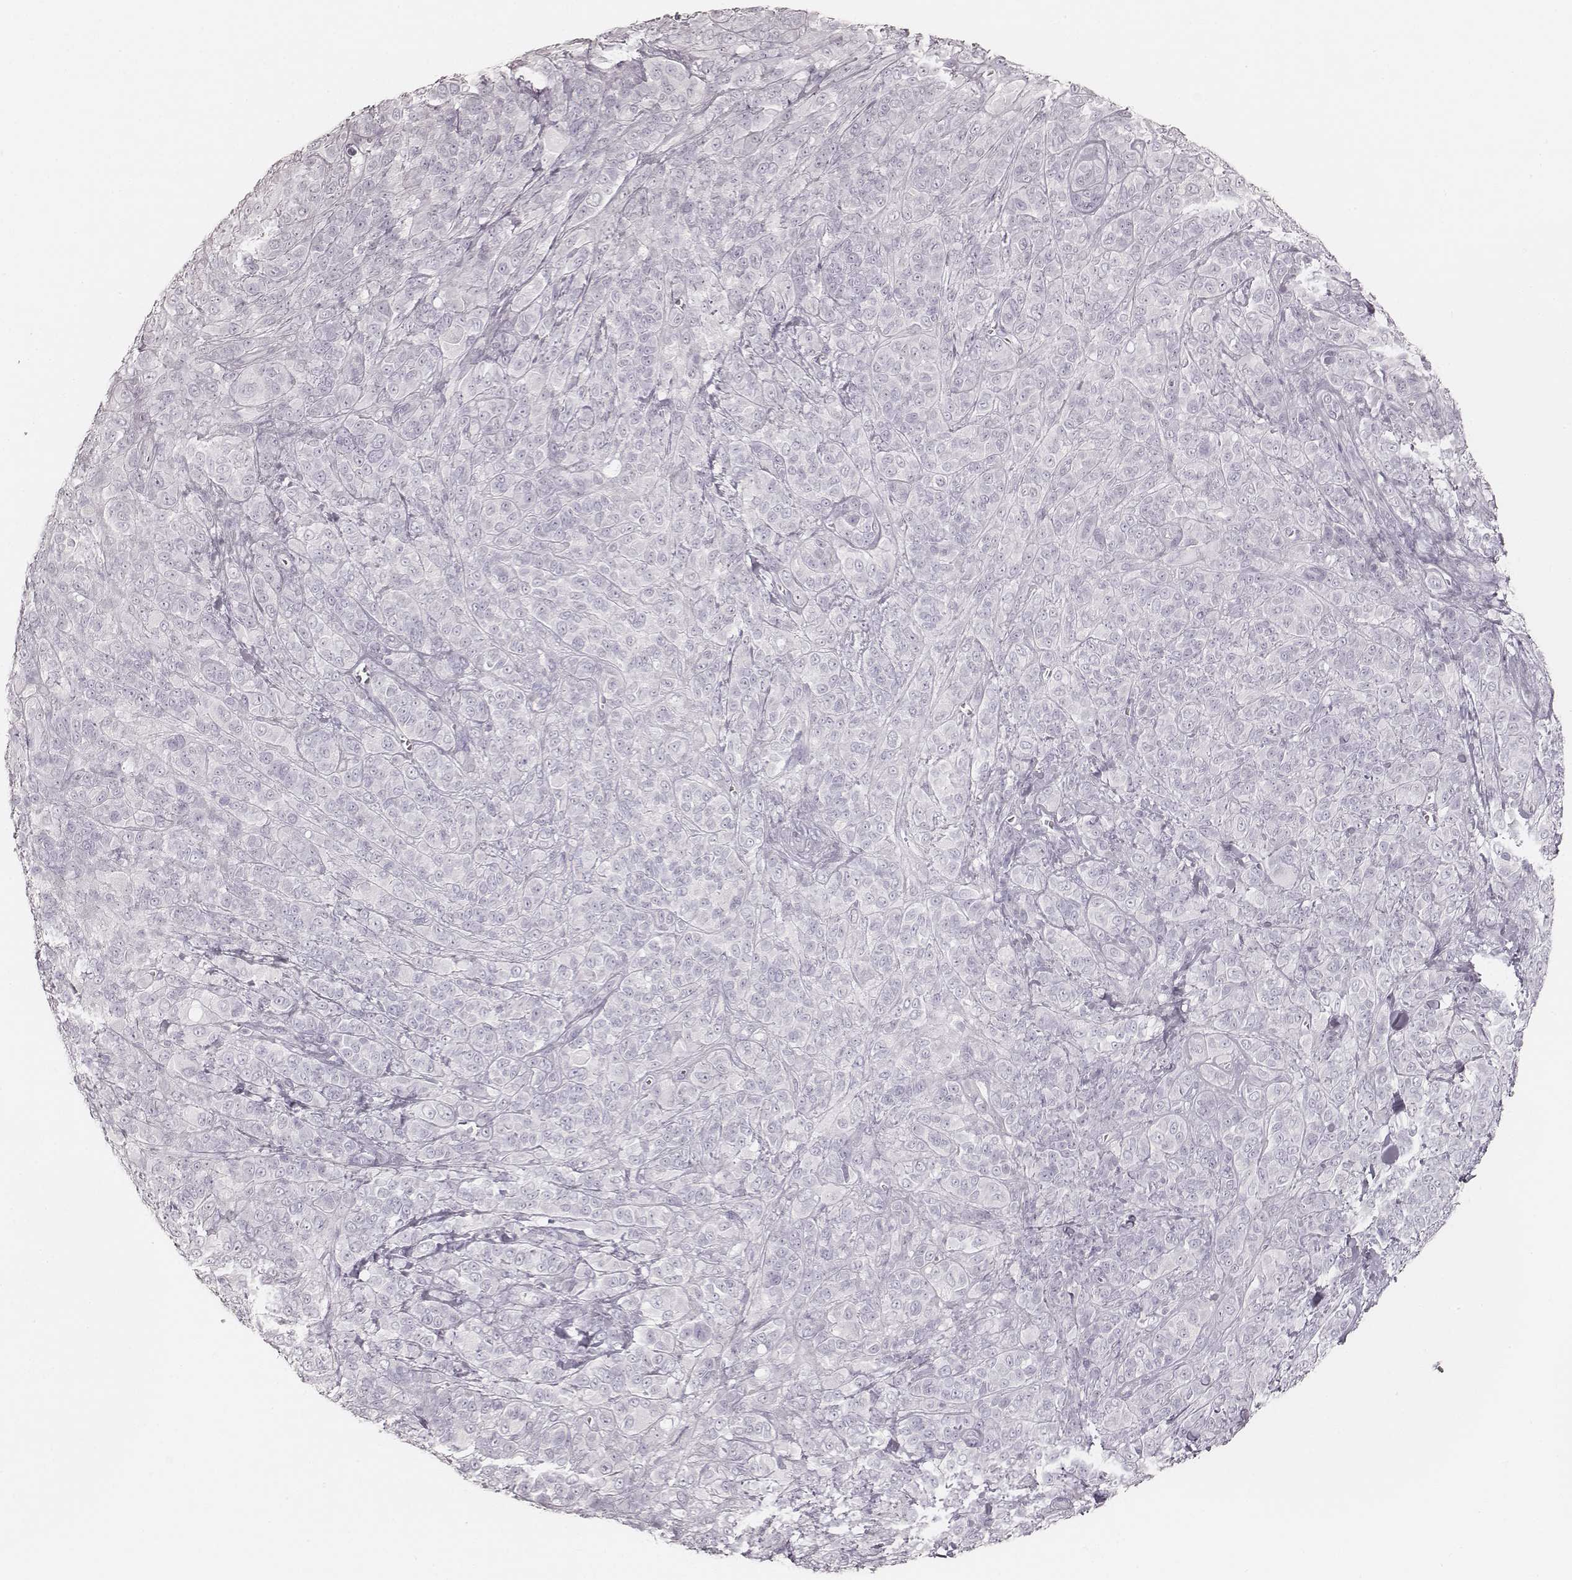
{"staining": {"intensity": "negative", "quantity": "none", "location": "none"}, "tissue": "melanoma", "cell_type": "Tumor cells", "image_type": "cancer", "snomed": [{"axis": "morphology", "description": "Malignant melanoma, NOS"}, {"axis": "topography", "description": "Skin"}], "caption": "High magnification brightfield microscopy of melanoma stained with DAB (brown) and counterstained with hematoxylin (blue): tumor cells show no significant expression.", "gene": "KRT82", "patient": {"sex": "female", "age": 87}}